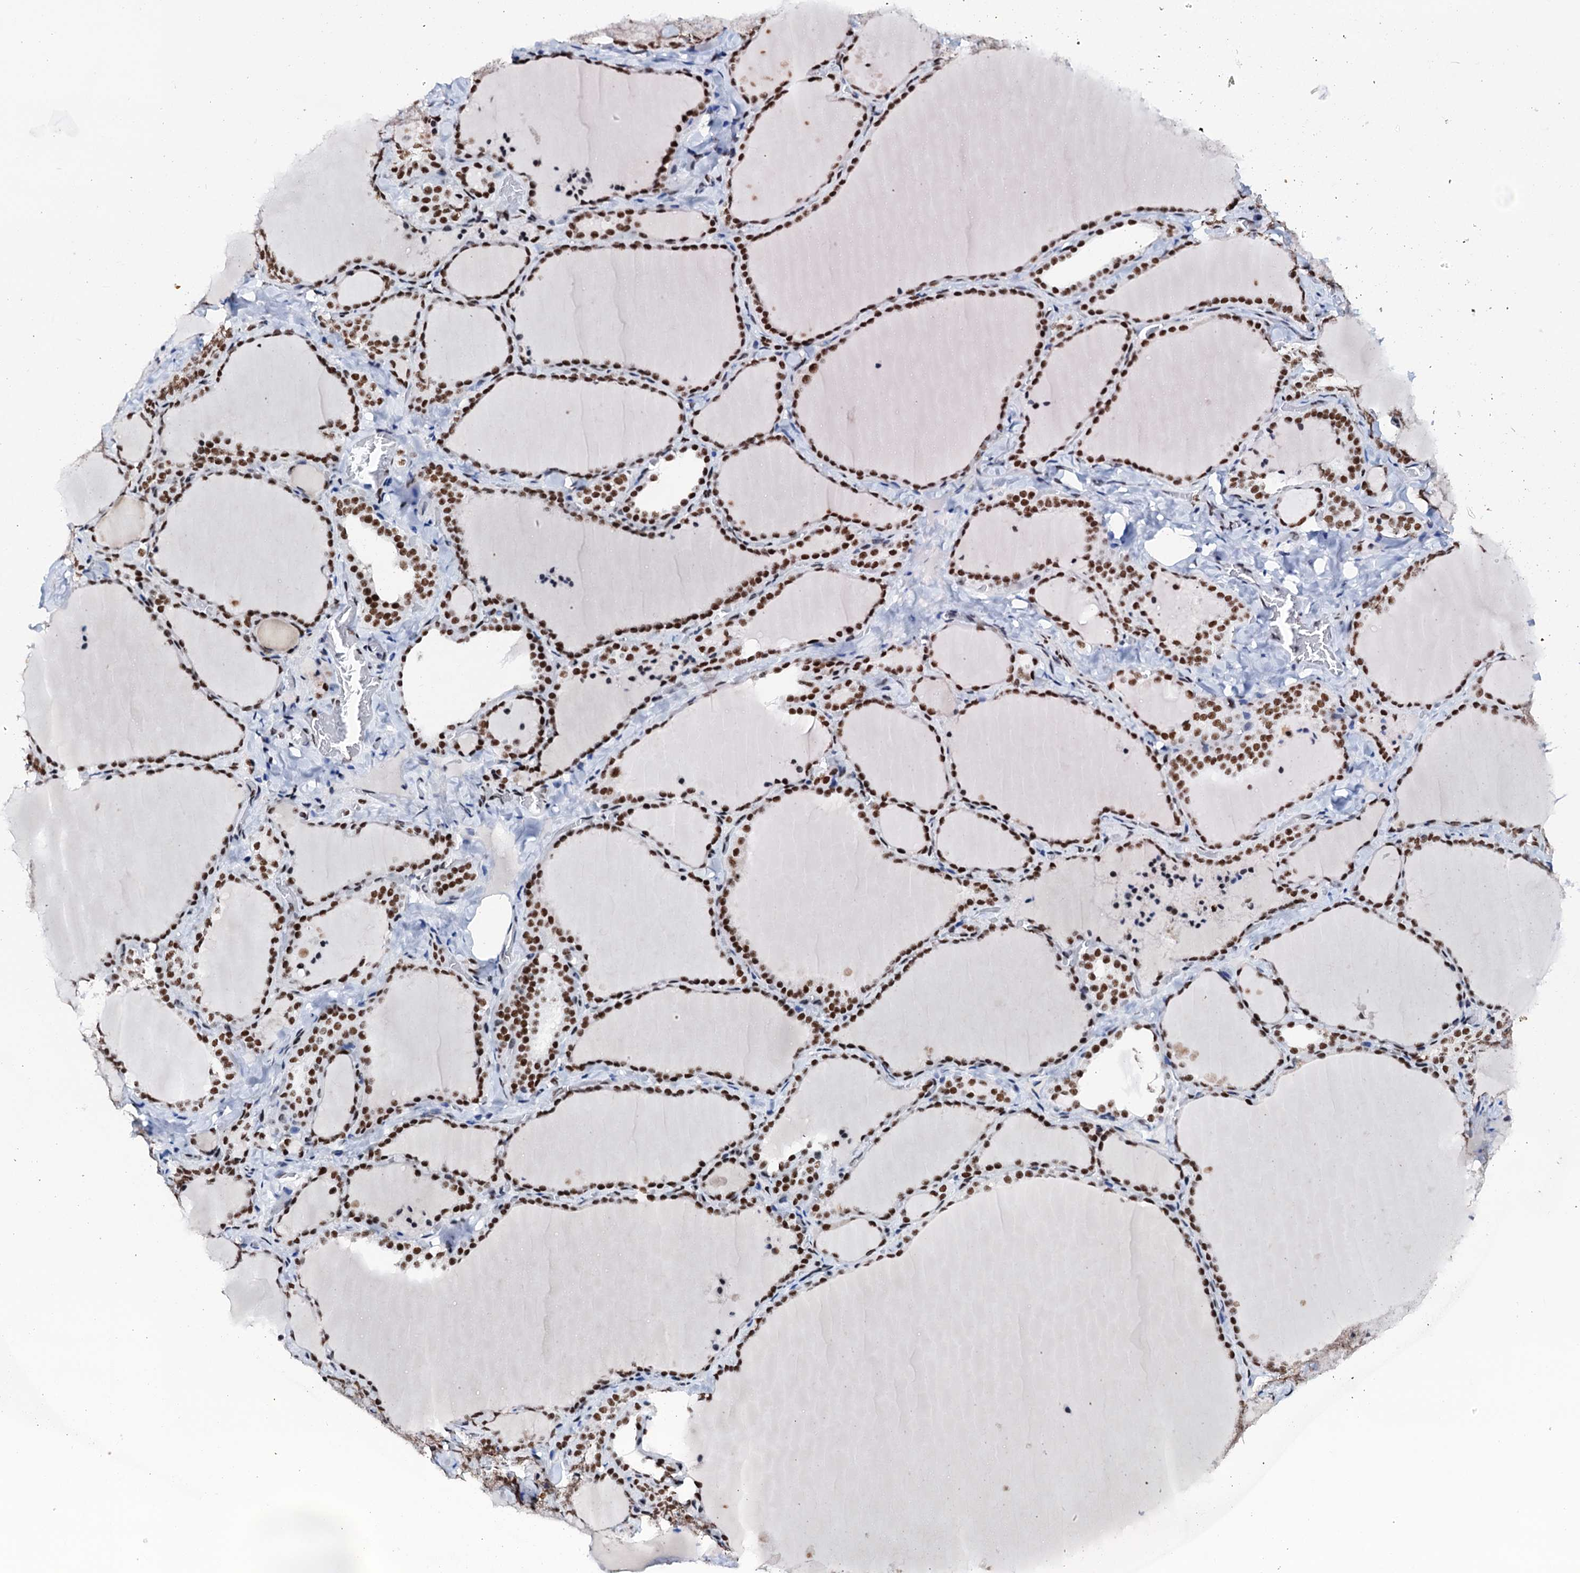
{"staining": {"intensity": "strong", "quantity": ">75%", "location": "nuclear"}, "tissue": "thyroid gland", "cell_type": "Glandular cells", "image_type": "normal", "snomed": [{"axis": "morphology", "description": "Normal tissue, NOS"}, {"axis": "topography", "description": "Thyroid gland"}], "caption": "Protein staining exhibits strong nuclear positivity in about >75% of glandular cells in normal thyroid gland.", "gene": "SLTM", "patient": {"sex": "female", "age": 22}}